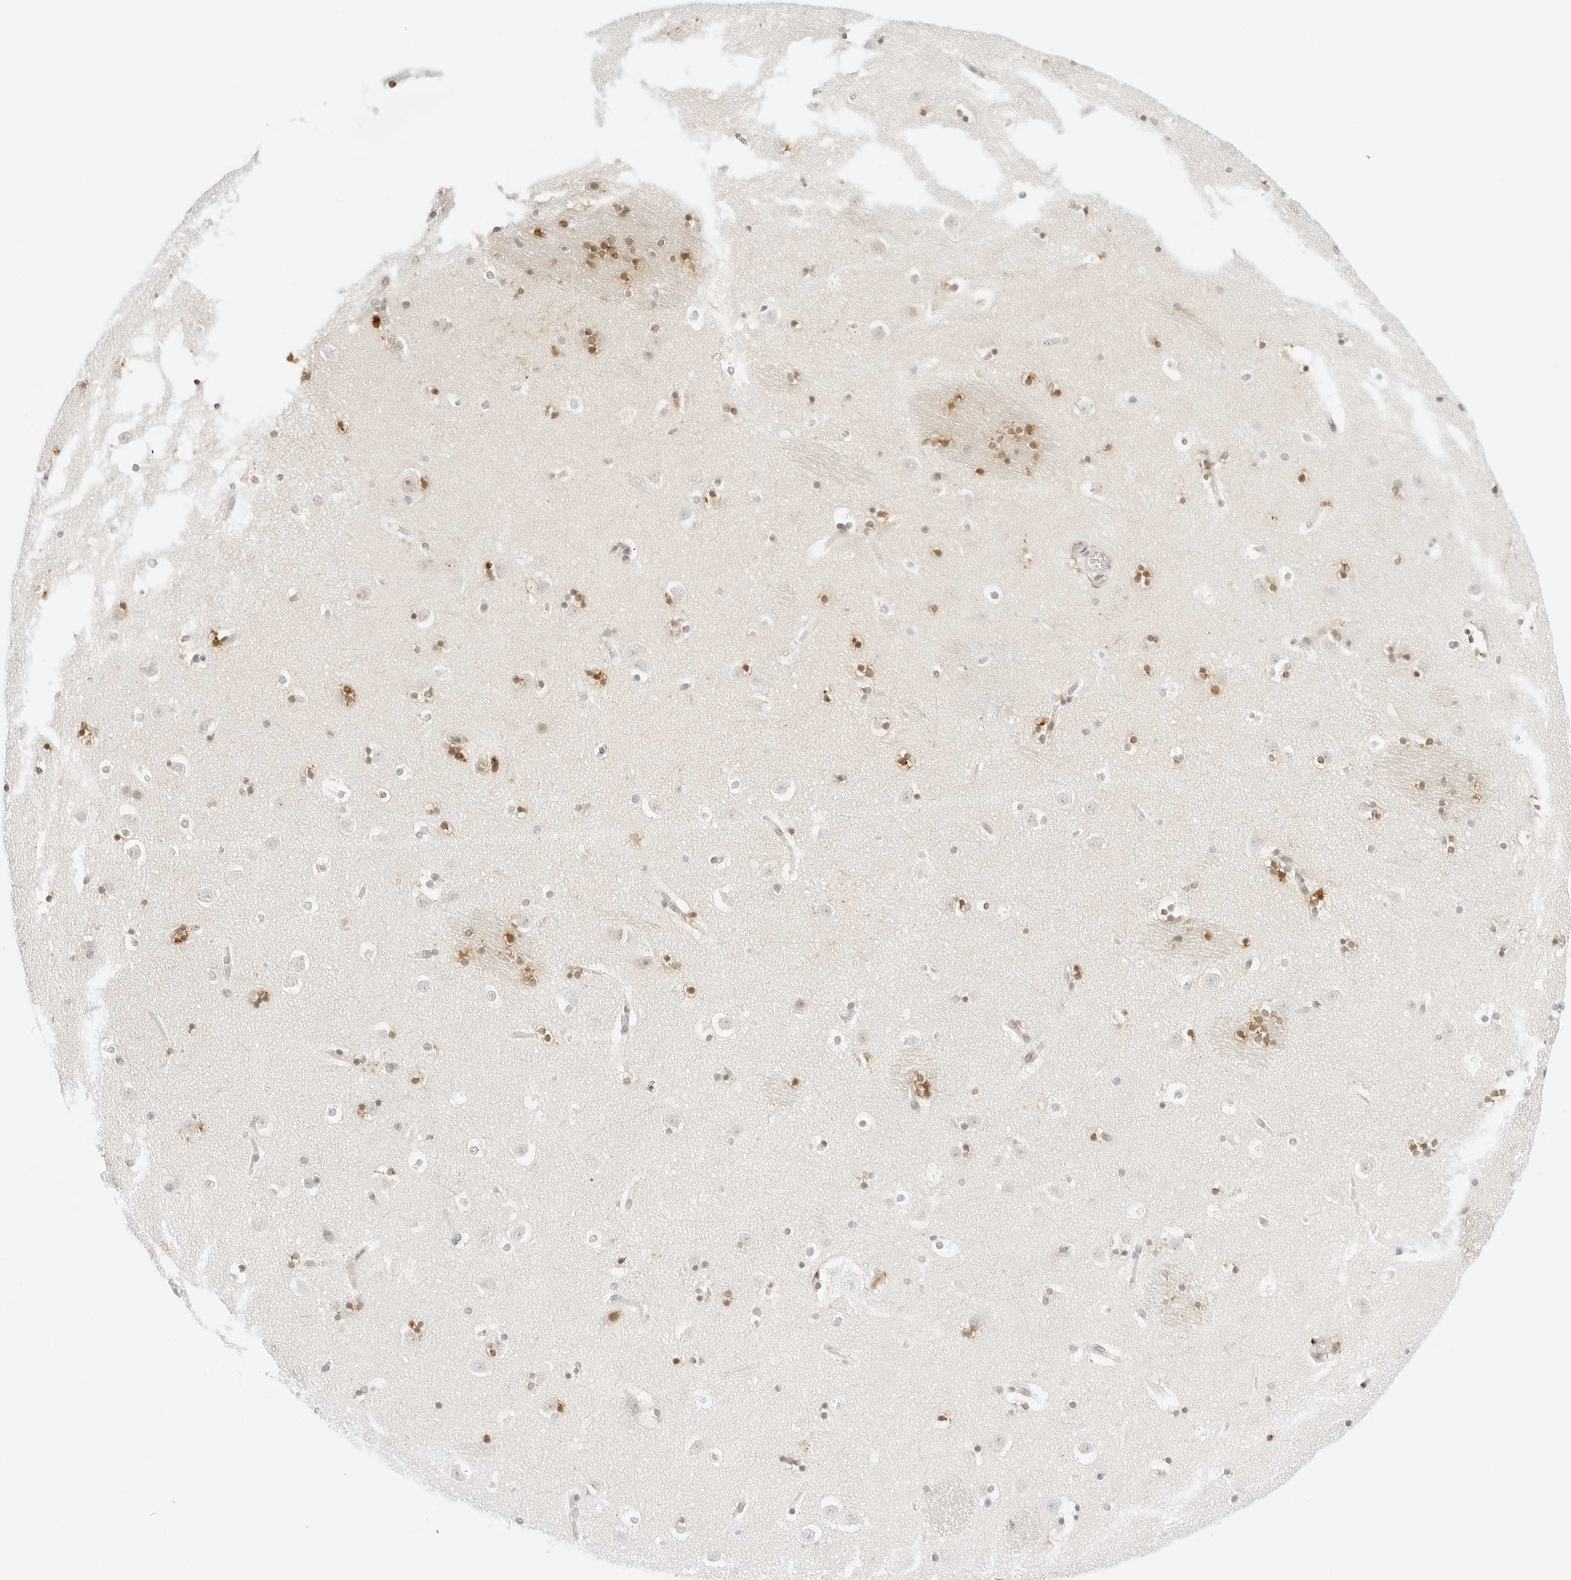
{"staining": {"intensity": "moderate", "quantity": "<25%", "location": "cytoplasmic/membranous"}, "tissue": "caudate", "cell_type": "Glial cells", "image_type": "normal", "snomed": [{"axis": "morphology", "description": "Normal tissue, NOS"}, {"axis": "topography", "description": "Lateral ventricle wall"}], "caption": "Glial cells display moderate cytoplasmic/membranous positivity in about <25% of cells in benign caudate. Using DAB (3,3'-diaminobenzidine) (brown) and hematoxylin (blue) stains, captured at high magnification using brightfield microscopy.", "gene": "POLR3C", "patient": {"sex": "male", "age": 45}}